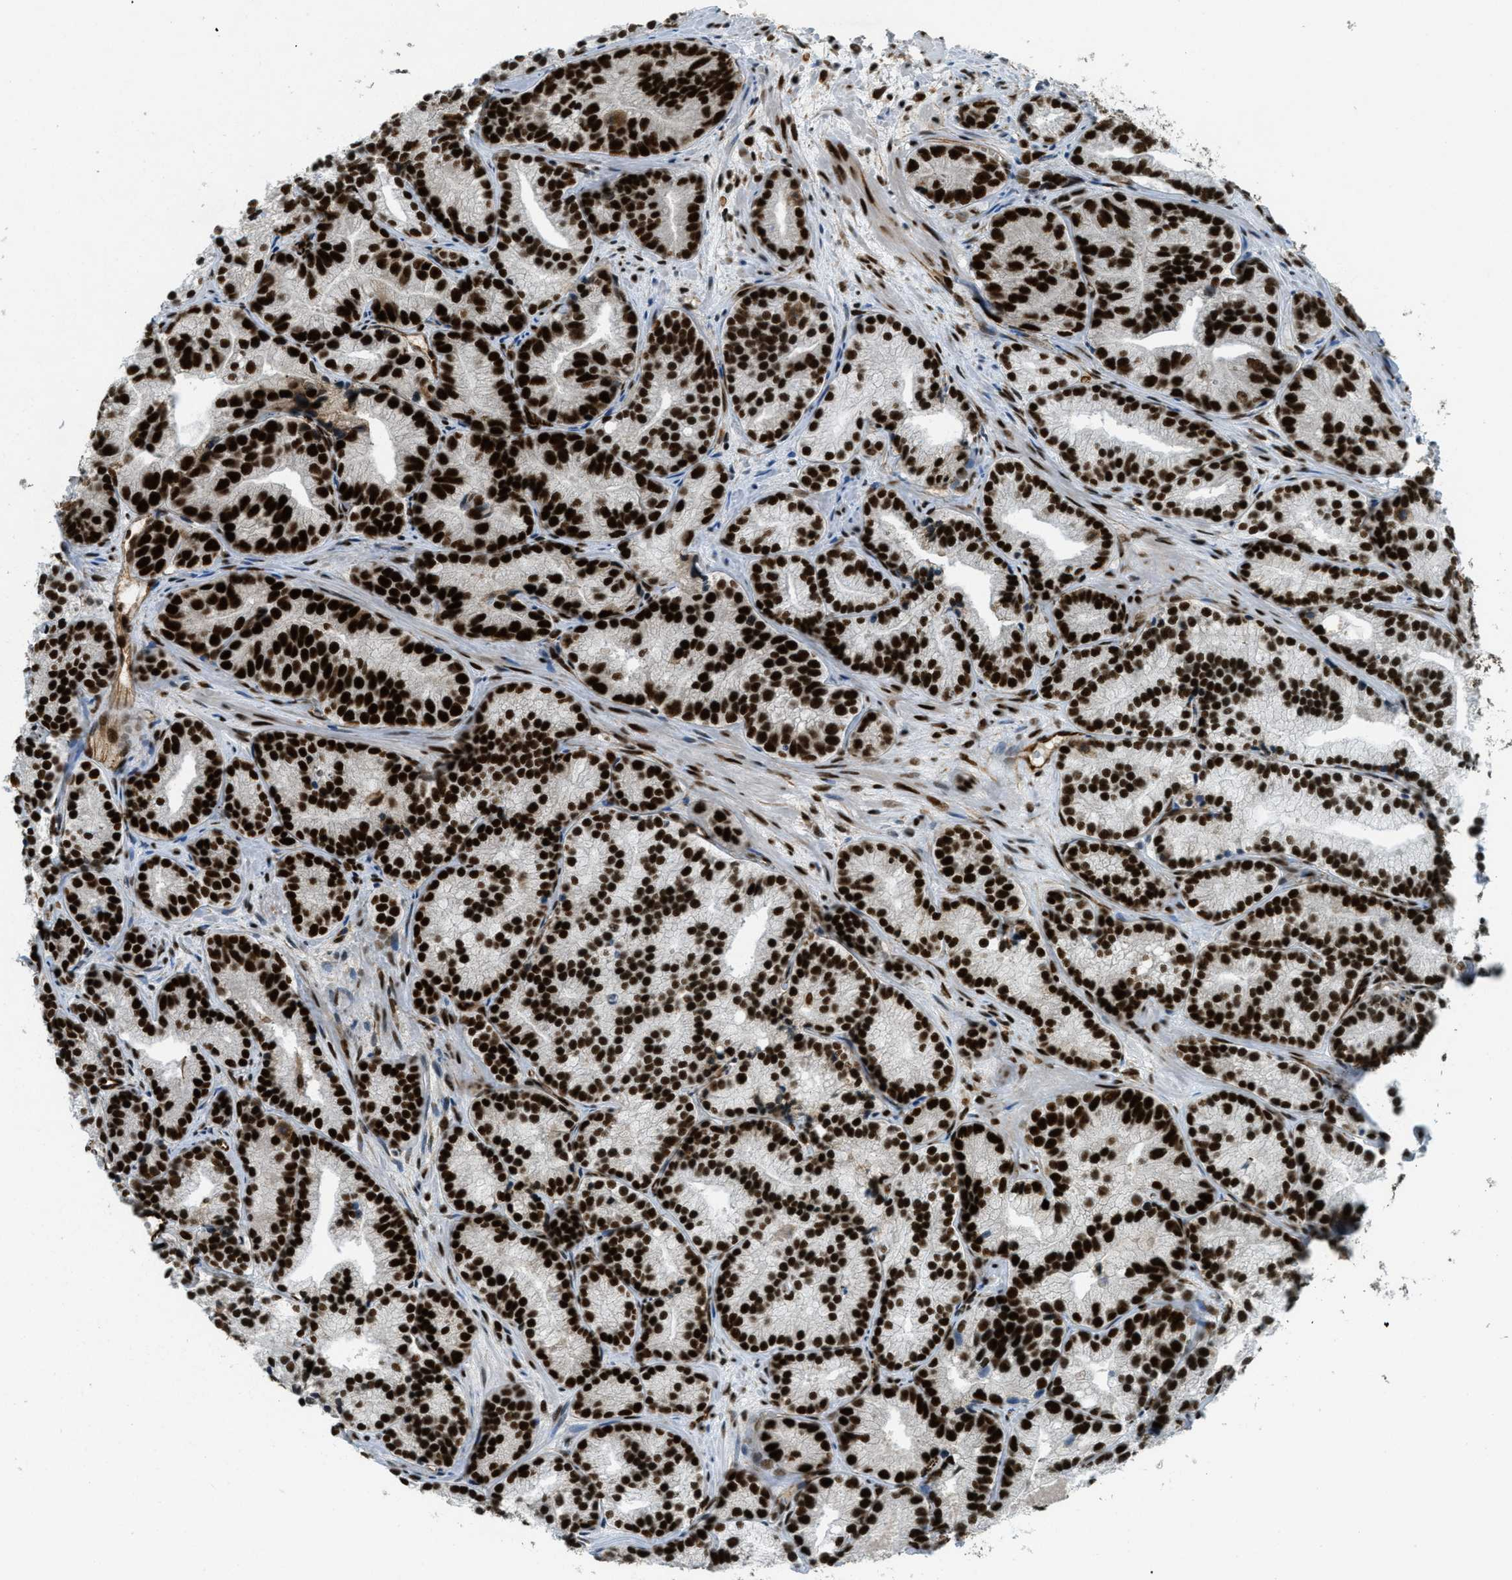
{"staining": {"intensity": "strong", "quantity": ">75%", "location": "nuclear"}, "tissue": "prostate cancer", "cell_type": "Tumor cells", "image_type": "cancer", "snomed": [{"axis": "morphology", "description": "Adenocarcinoma, Low grade"}, {"axis": "topography", "description": "Prostate"}], "caption": "About >75% of tumor cells in prostate cancer demonstrate strong nuclear protein expression as visualized by brown immunohistochemical staining.", "gene": "ZFR", "patient": {"sex": "male", "age": 89}}